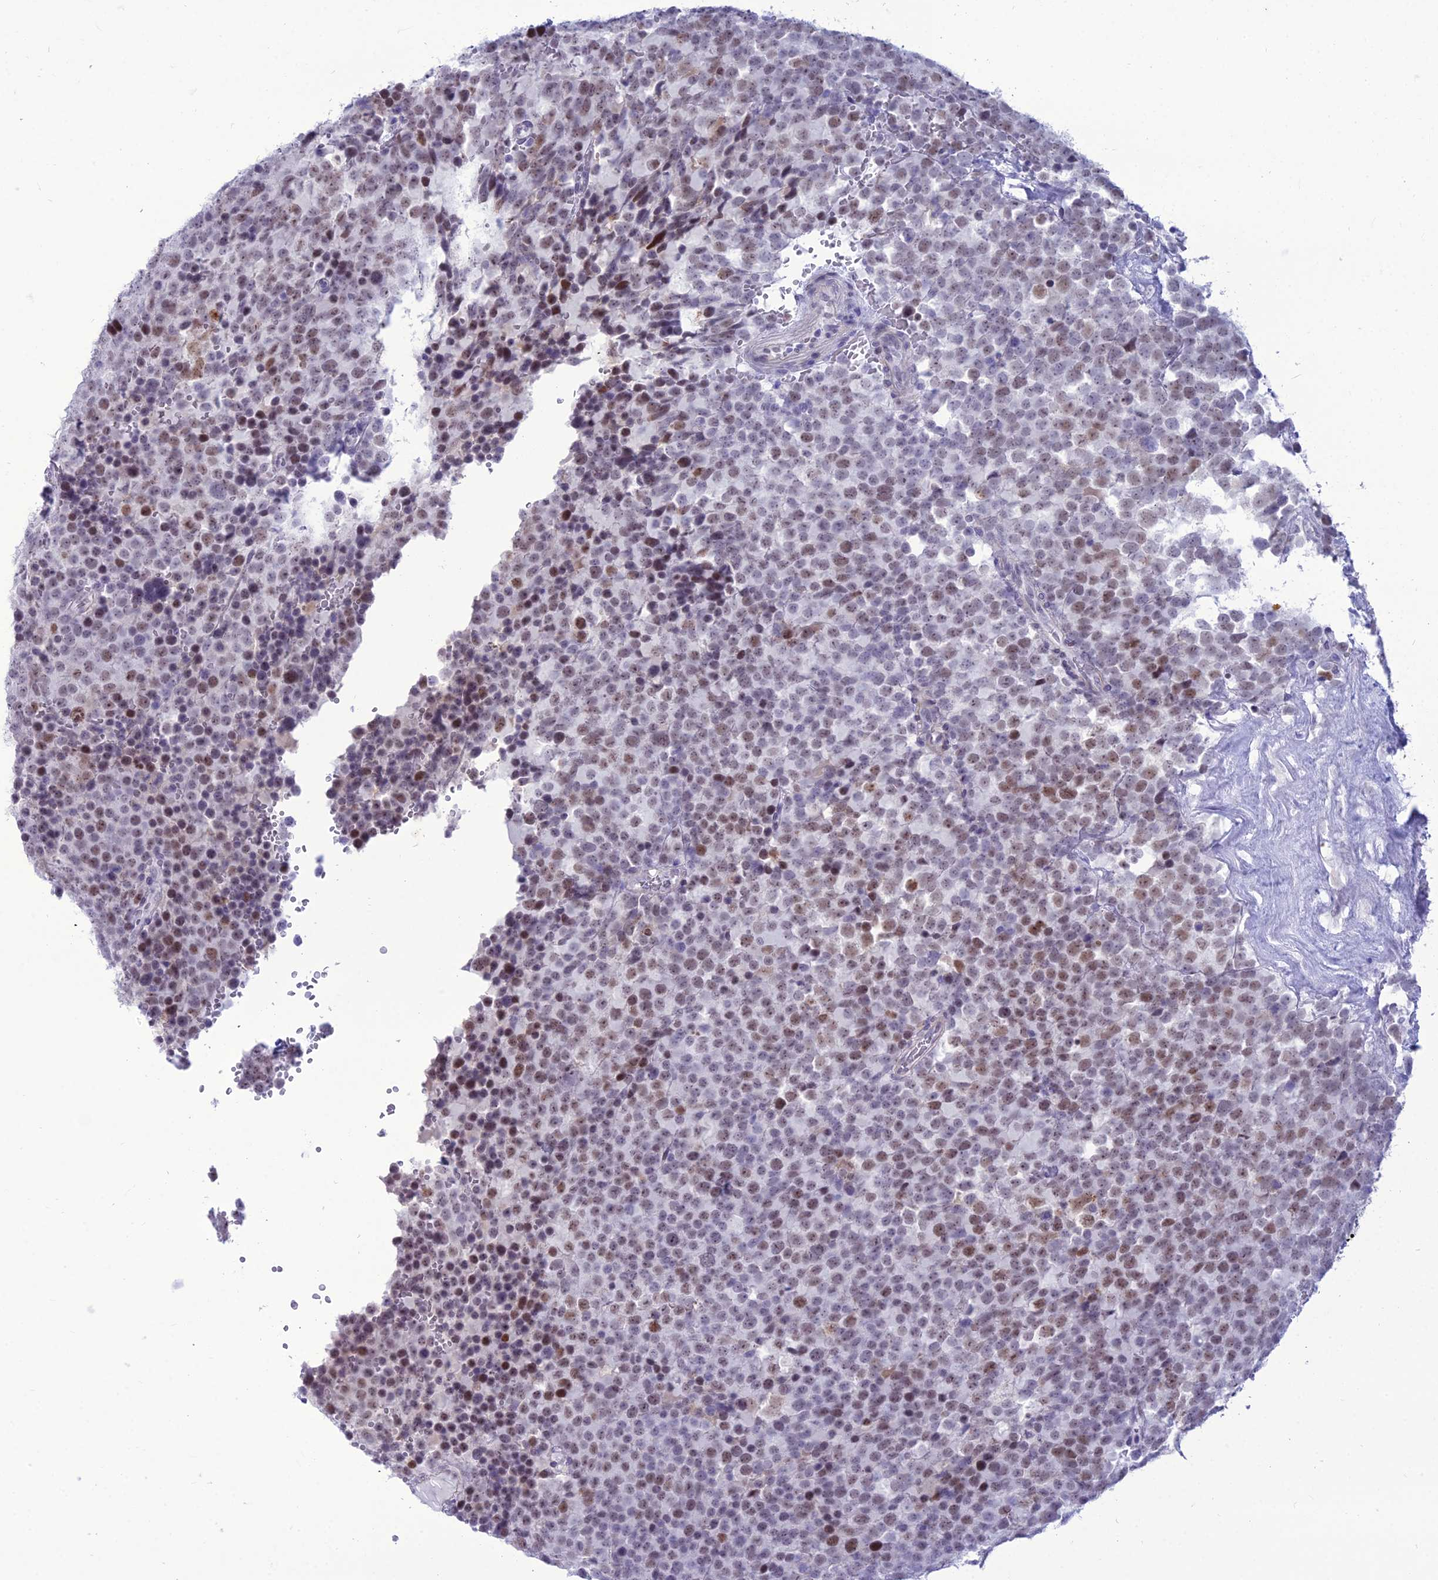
{"staining": {"intensity": "moderate", "quantity": "25%-75%", "location": "nuclear"}, "tissue": "testis cancer", "cell_type": "Tumor cells", "image_type": "cancer", "snomed": [{"axis": "morphology", "description": "Seminoma, NOS"}, {"axis": "topography", "description": "Testis"}], "caption": "Immunohistochemical staining of testis seminoma exhibits medium levels of moderate nuclear protein positivity in about 25%-75% of tumor cells.", "gene": "DHX40", "patient": {"sex": "male", "age": 71}}